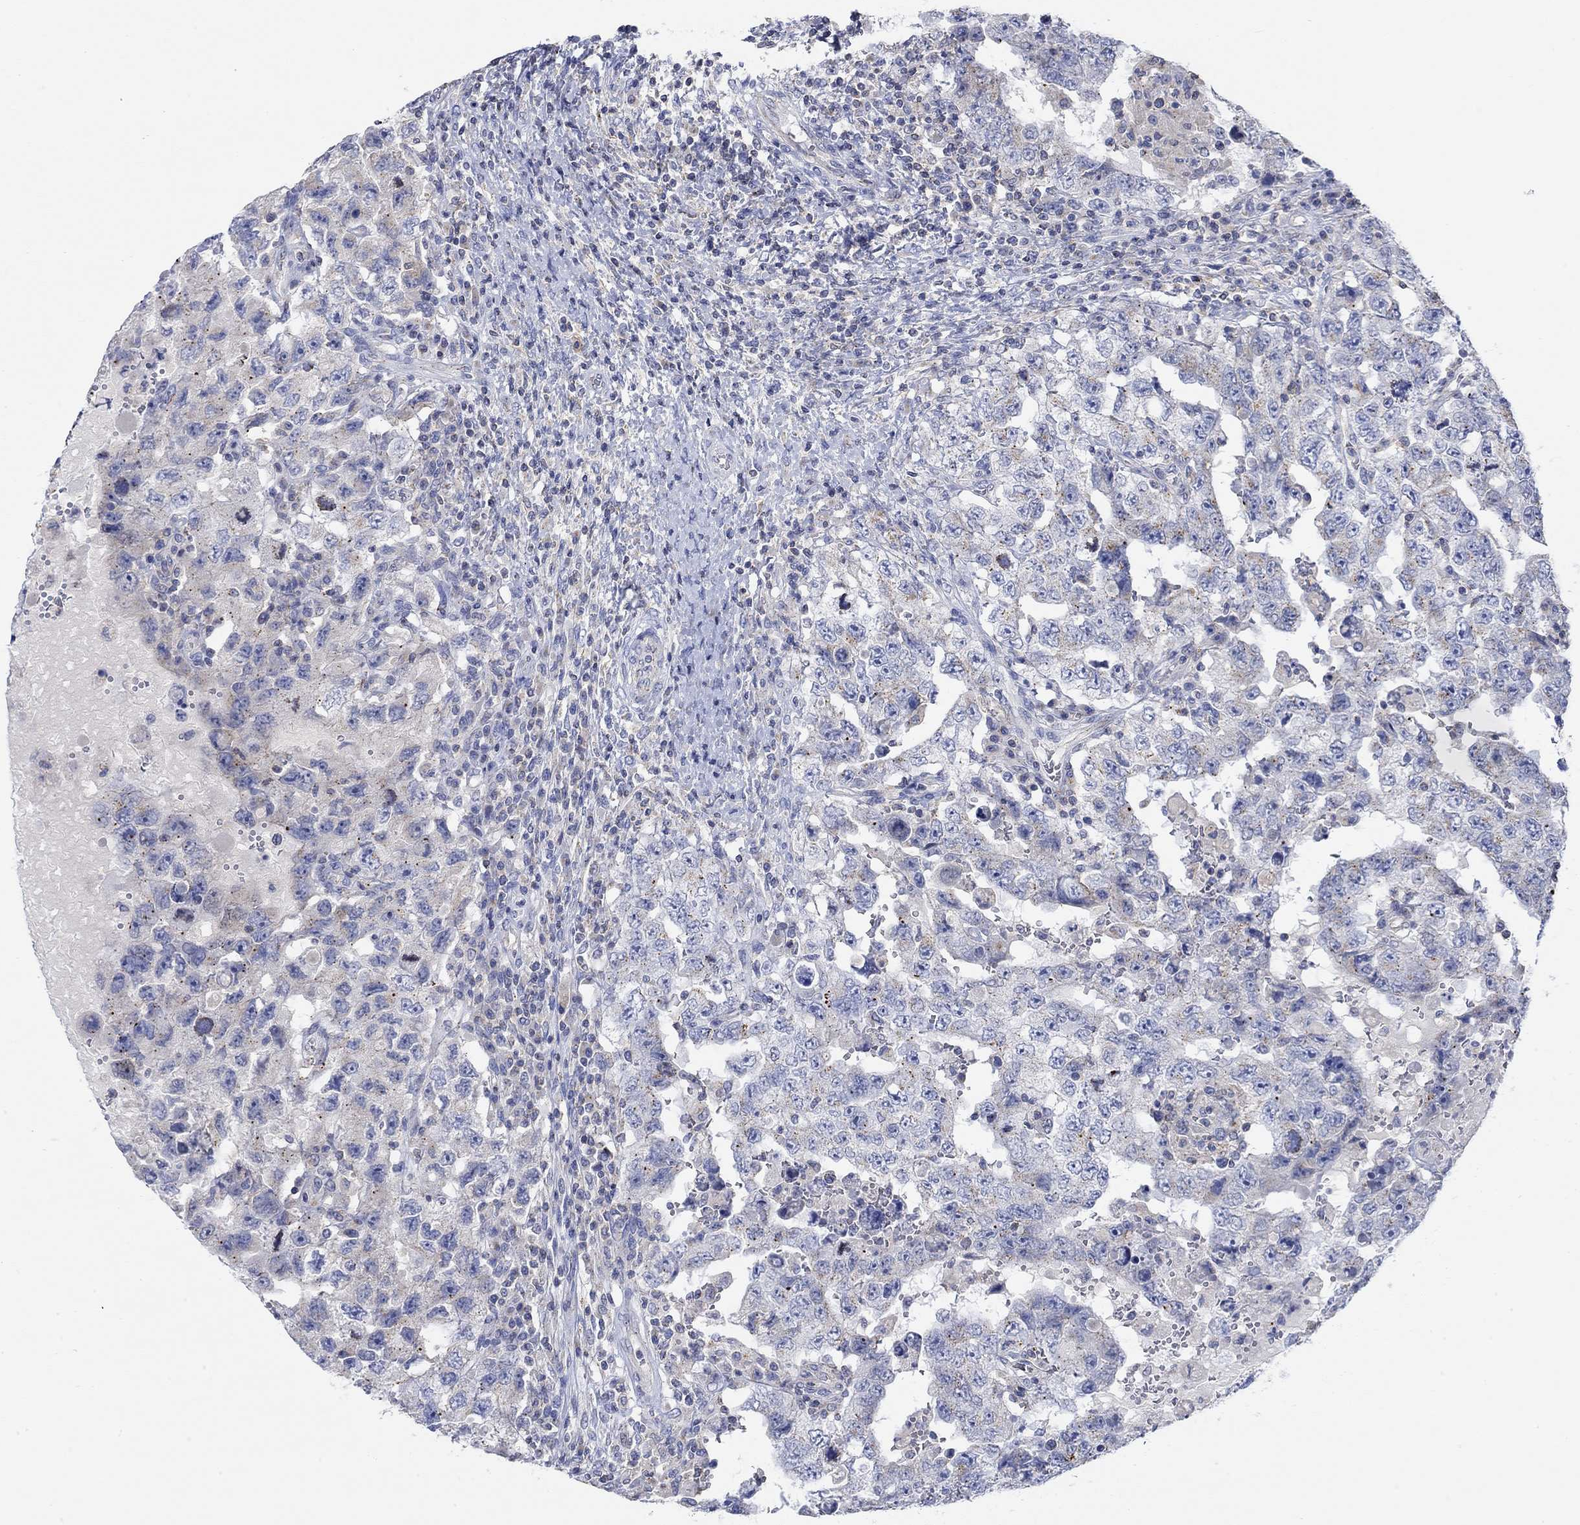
{"staining": {"intensity": "negative", "quantity": "none", "location": "none"}, "tissue": "testis cancer", "cell_type": "Tumor cells", "image_type": "cancer", "snomed": [{"axis": "morphology", "description": "Carcinoma, Embryonal, NOS"}, {"axis": "topography", "description": "Testis"}], "caption": "Immunohistochemistry (IHC) photomicrograph of neoplastic tissue: testis cancer (embryonal carcinoma) stained with DAB displays no significant protein expression in tumor cells.", "gene": "NAV3", "patient": {"sex": "male", "age": 26}}